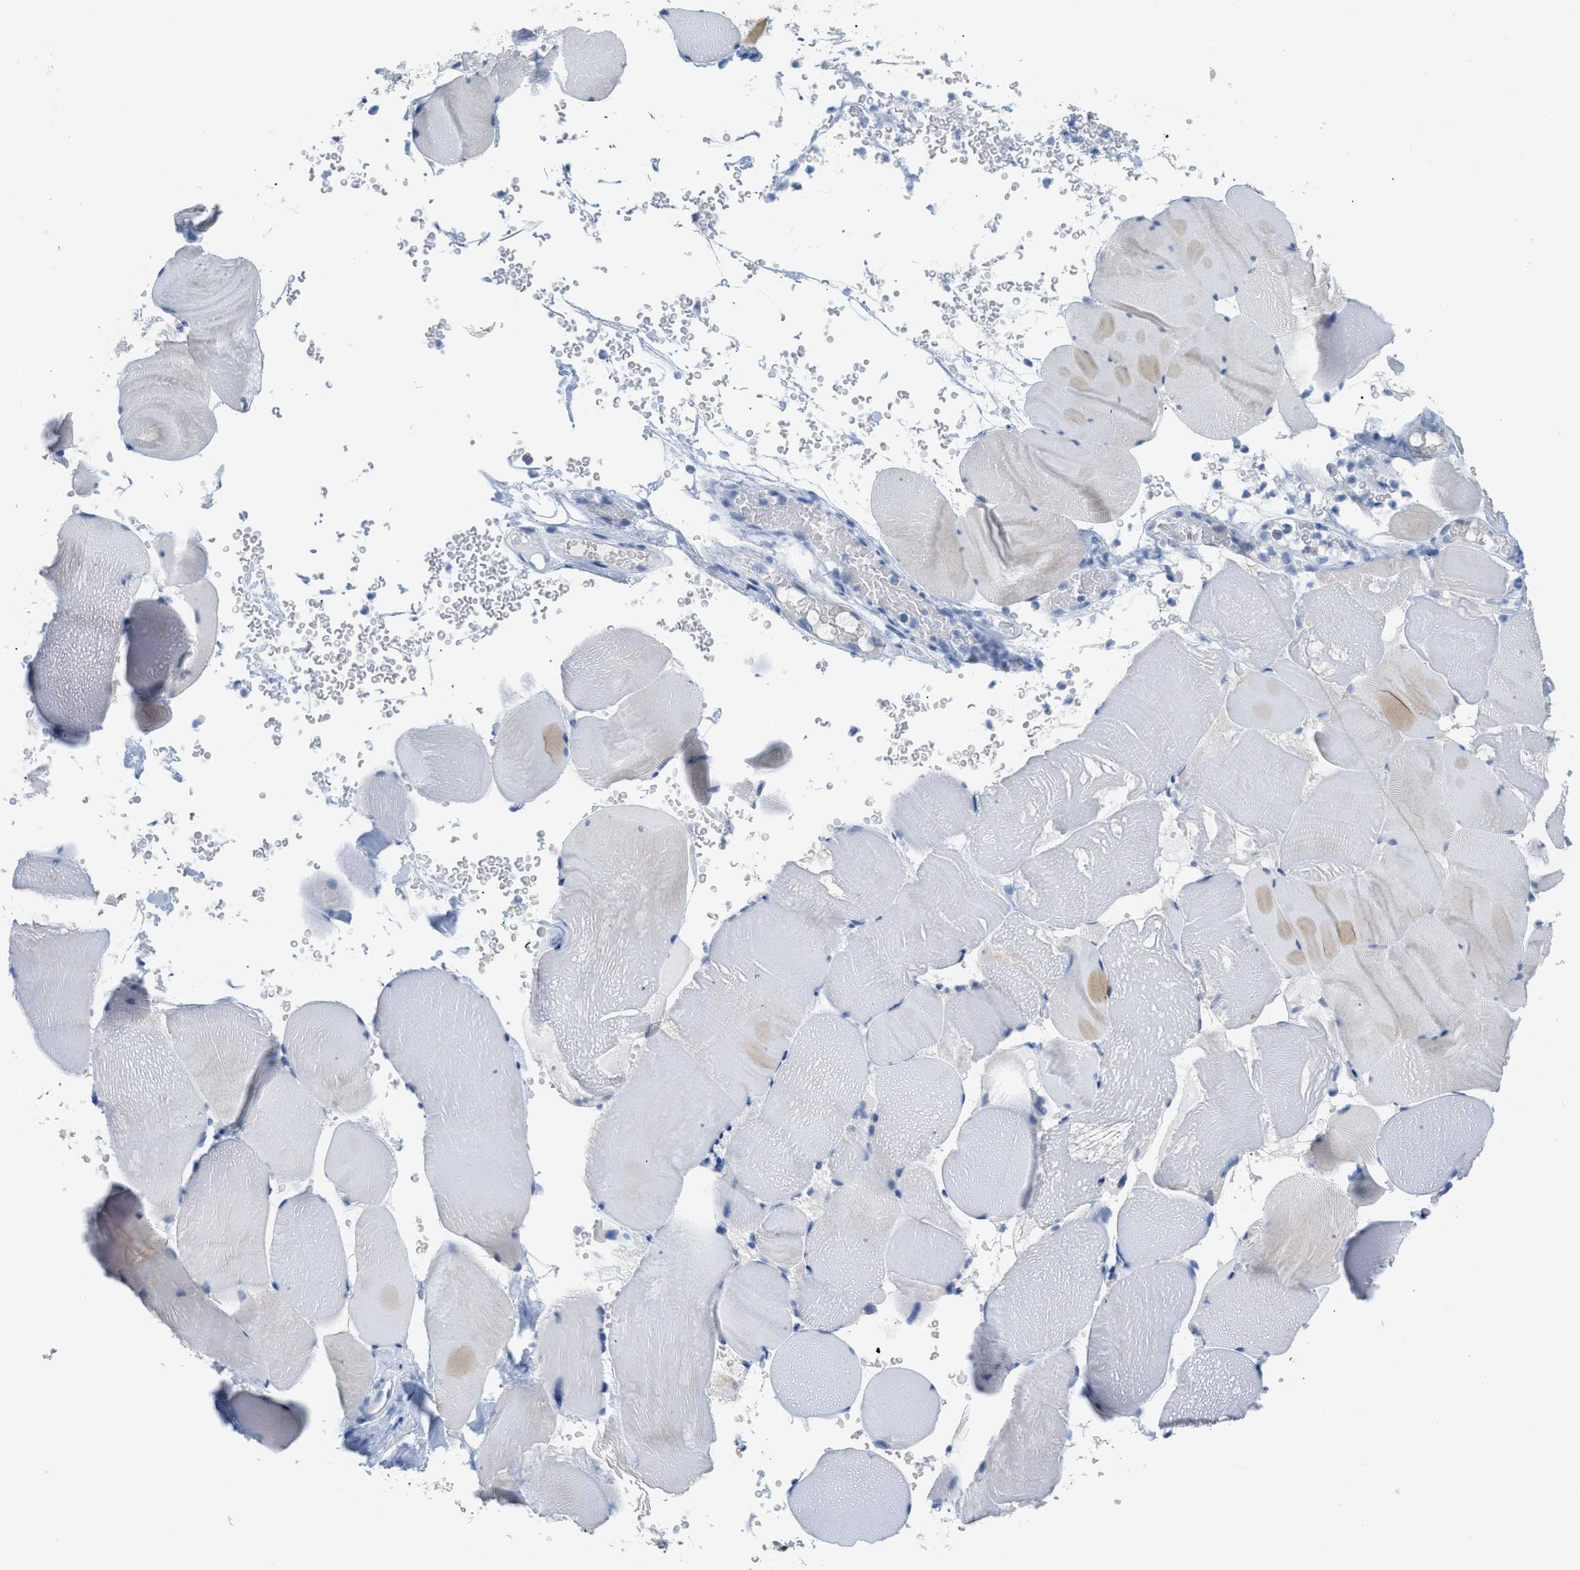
{"staining": {"intensity": "negative", "quantity": "none", "location": "none"}, "tissue": "skeletal muscle", "cell_type": "Myocytes", "image_type": "normal", "snomed": [{"axis": "morphology", "description": "Normal tissue, NOS"}, {"axis": "topography", "description": "Skeletal muscle"}], "caption": "A high-resolution histopathology image shows IHC staining of normal skeletal muscle, which displays no significant staining in myocytes.", "gene": "HSF2", "patient": {"sex": "male", "age": 62}}